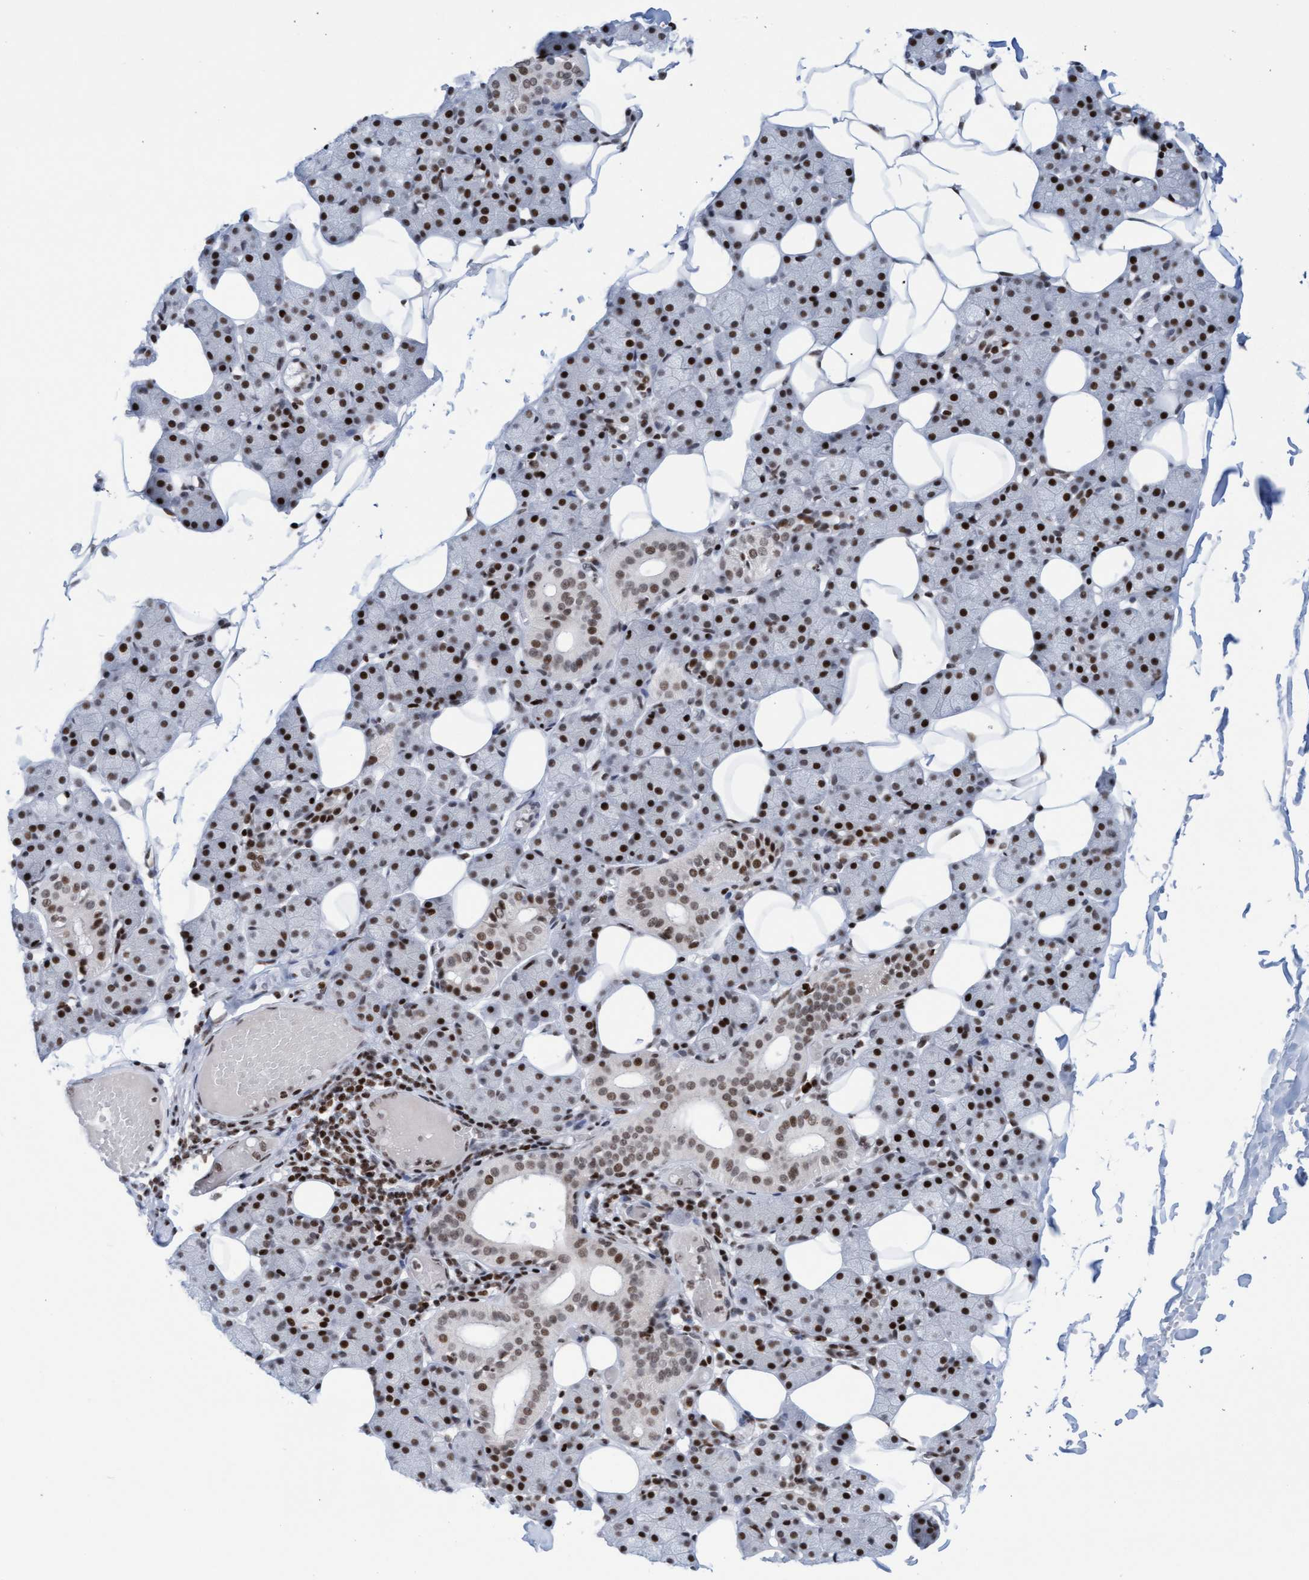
{"staining": {"intensity": "strong", "quantity": ">75%", "location": "nuclear"}, "tissue": "salivary gland", "cell_type": "Glandular cells", "image_type": "normal", "snomed": [{"axis": "morphology", "description": "Normal tissue, NOS"}, {"axis": "topography", "description": "Salivary gland"}], "caption": "This histopathology image shows immunohistochemistry (IHC) staining of benign human salivary gland, with high strong nuclear positivity in about >75% of glandular cells.", "gene": "GLRX2", "patient": {"sex": "female", "age": 33}}